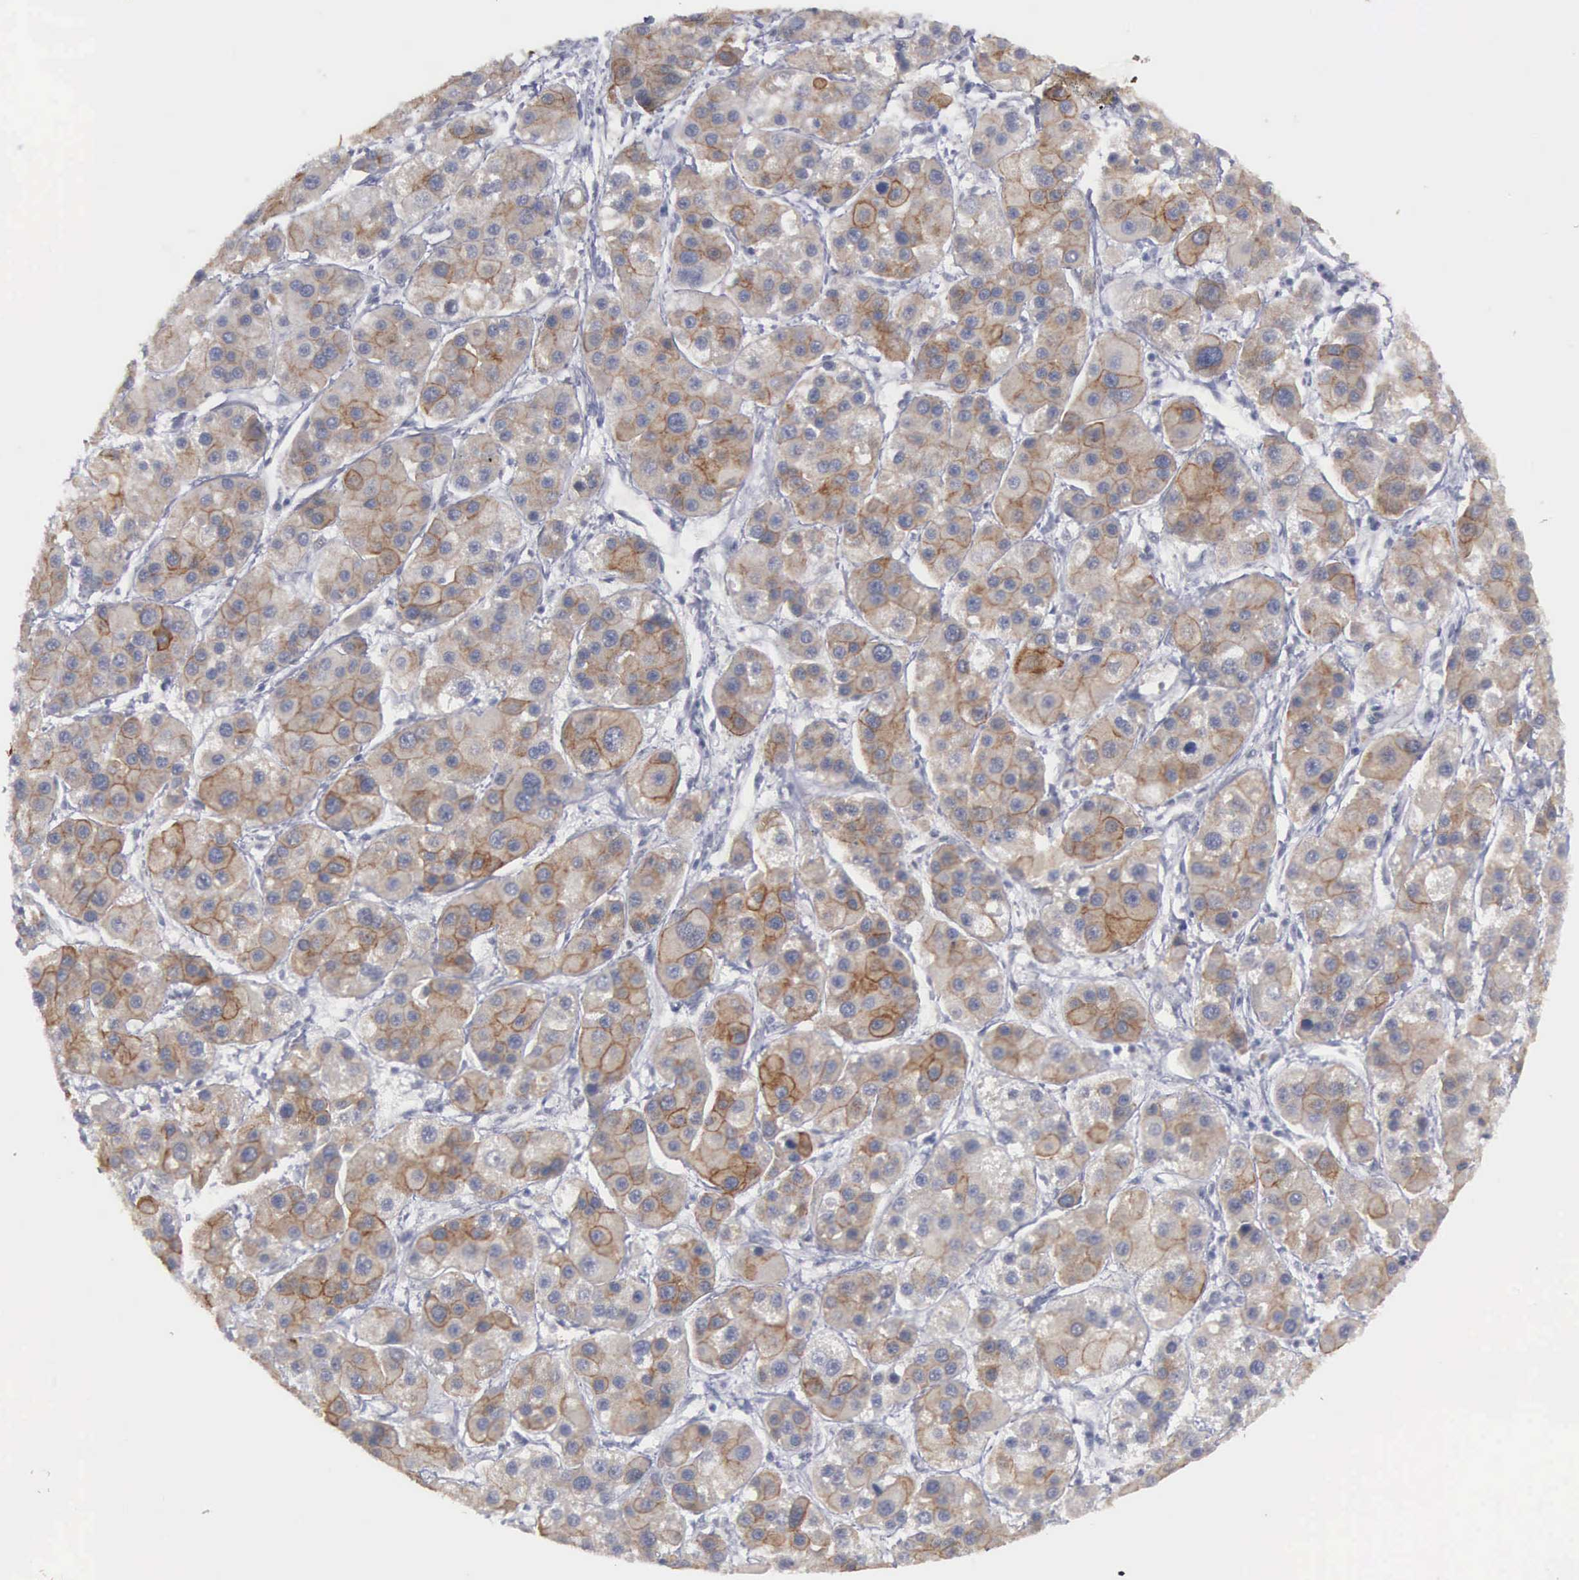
{"staining": {"intensity": "moderate", "quantity": "25%-75%", "location": "cytoplasmic/membranous"}, "tissue": "liver cancer", "cell_type": "Tumor cells", "image_type": "cancer", "snomed": [{"axis": "morphology", "description": "Carcinoma, Hepatocellular, NOS"}, {"axis": "topography", "description": "Liver"}], "caption": "Liver hepatocellular carcinoma tissue demonstrates moderate cytoplasmic/membranous expression in about 25%-75% of tumor cells, visualized by immunohistochemistry. (Stains: DAB in brown, nuclei in blue, Microscopy: brightfield microscopy at high magnification).", "gene": "WDR89", "patient": {"sex": "female", "age": 85}}